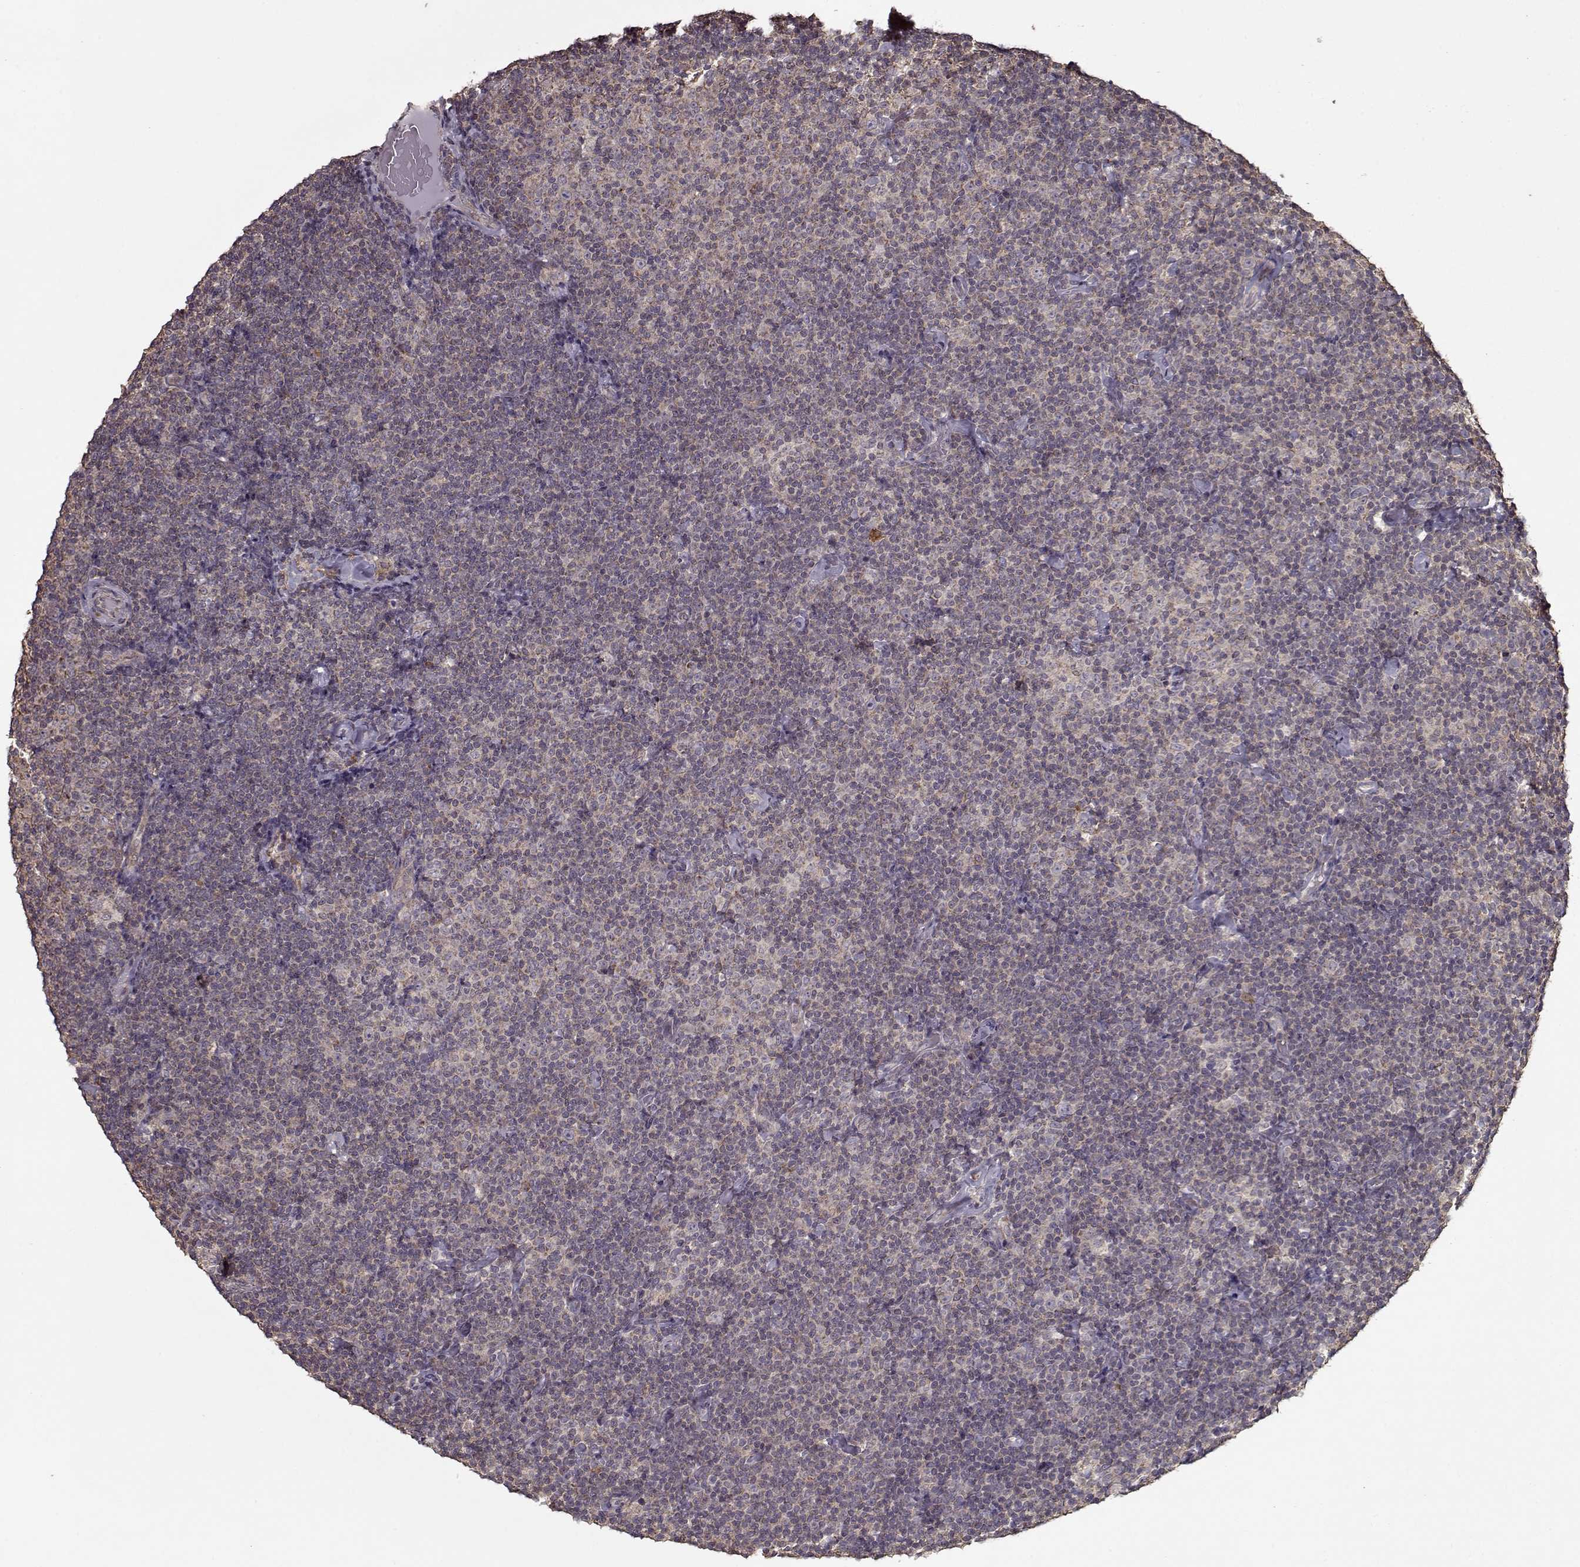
{"staining": {"intensity": "weak", "quantity": ">75%", "location": "cytoplasmic/membranous"}, "tissue": "lymphoma", "cell_type": "Tumor cells", "image_type": "cancer", "snomed": [{"axis": "morphology", "description": "Malignant lymphoma, non-Hodgkin's type, Low grade"}, {"axis": "topography", "description": "Lymph node"}], "caption": "Weak cytoplasmic/membranous expression for a protein is present in about >75% of tumor cells of lymphoma using IHC.", "gene": "IMMP1L", "patient": {"sex": "male", "age": 81}}